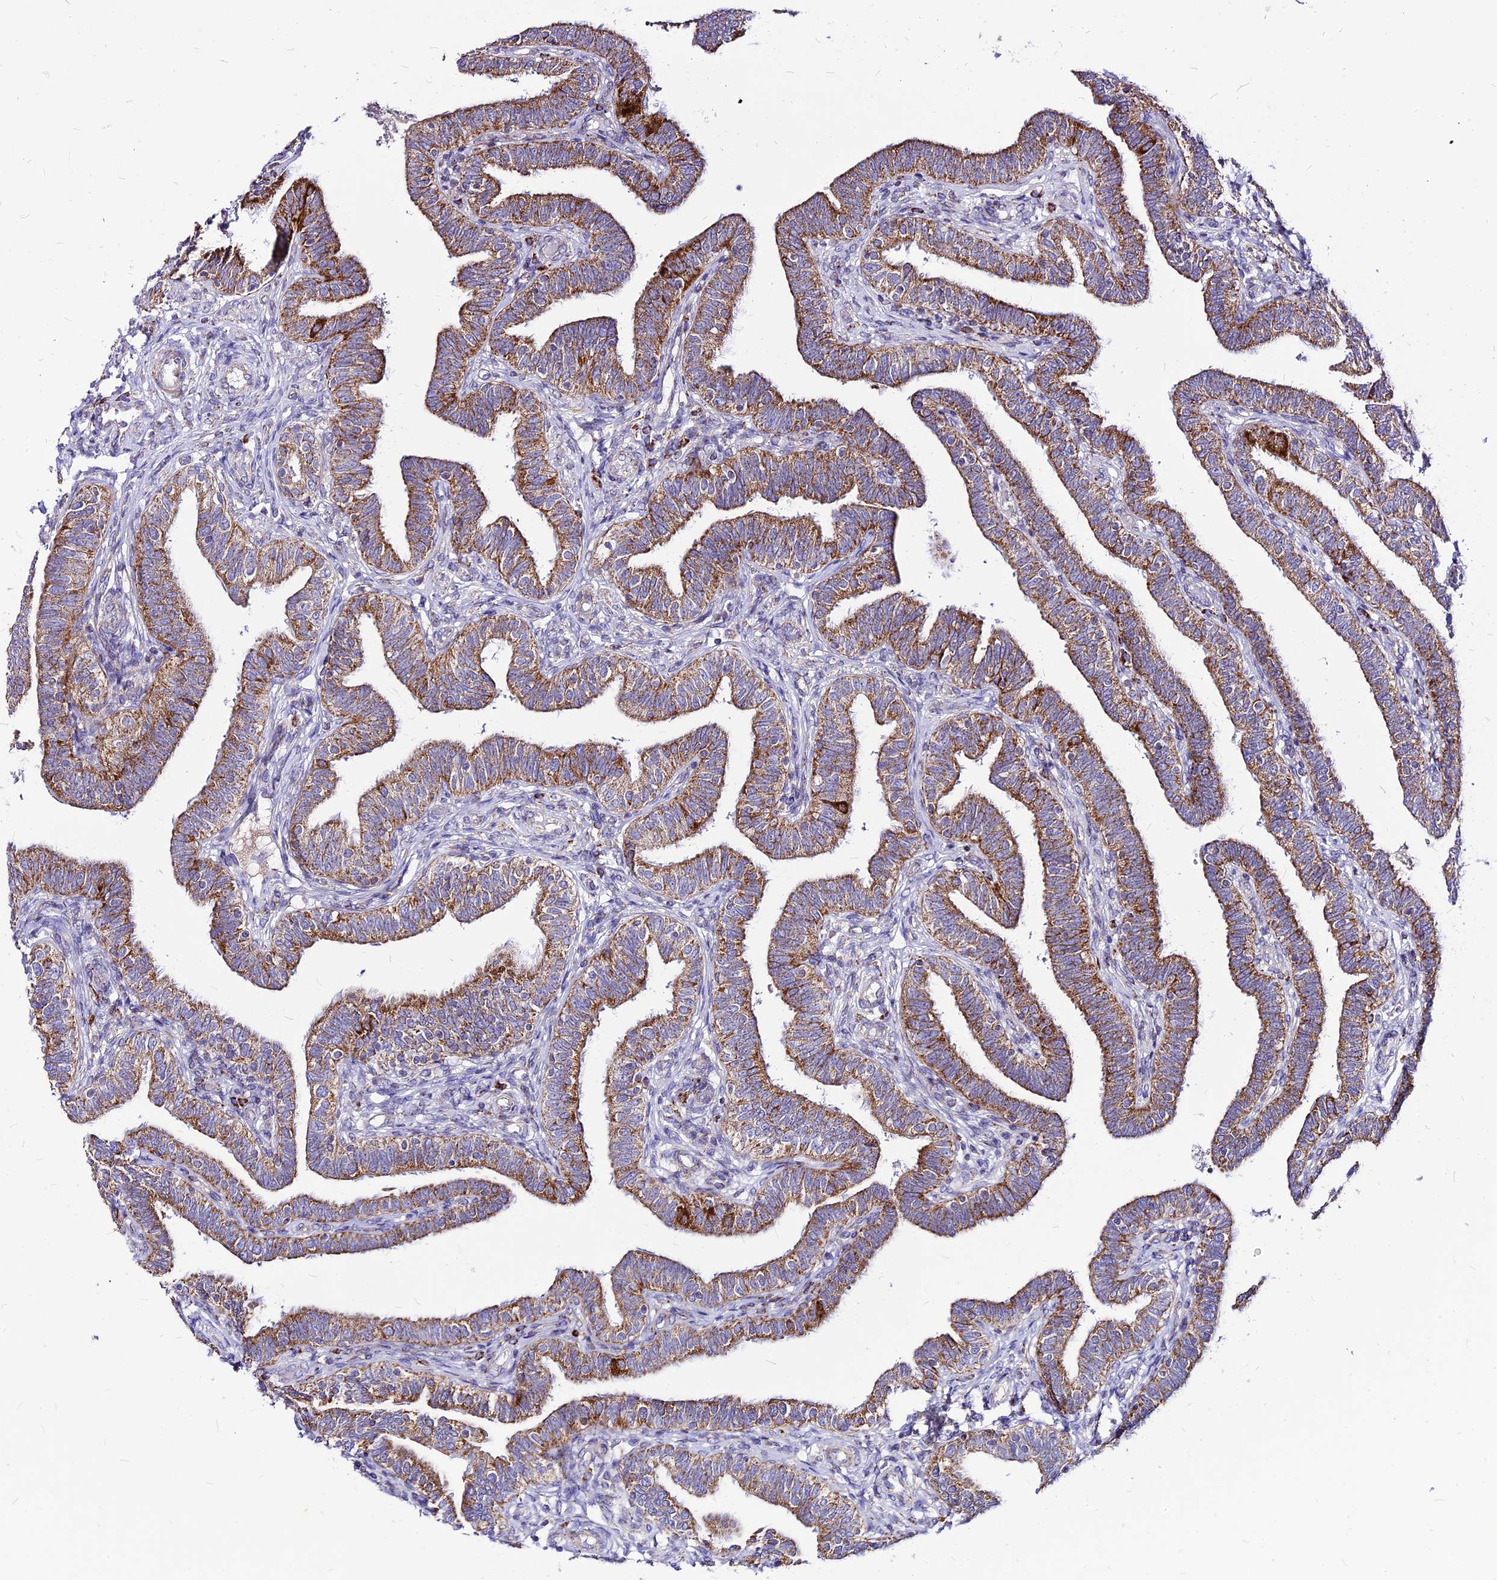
{"staining": {"intensity": "moderate", "quantity": ">75%", "location": "cytoplasmic/membranous"}, "tissue": "fallopian tube", "cell_type": "Glandular cells", "image_type": "normal", "snomed": [{"axis": "morphology", "description": "Normal tissue, NOS"}, {"axis": "topography", "description": "Fallopian tube"}], "caption": "IHC of benign fallopian tube exhibits medium levels of moderate cytoplasmic/membranous staining in approximately >75% of glandular cells. The staining is performed using DAB brown chromogen to label protein expression. The nuclei are counter-stained blue using hematoxylin.", "gene": "ECI1", "patient": {"sex": "female", "age": 39}}